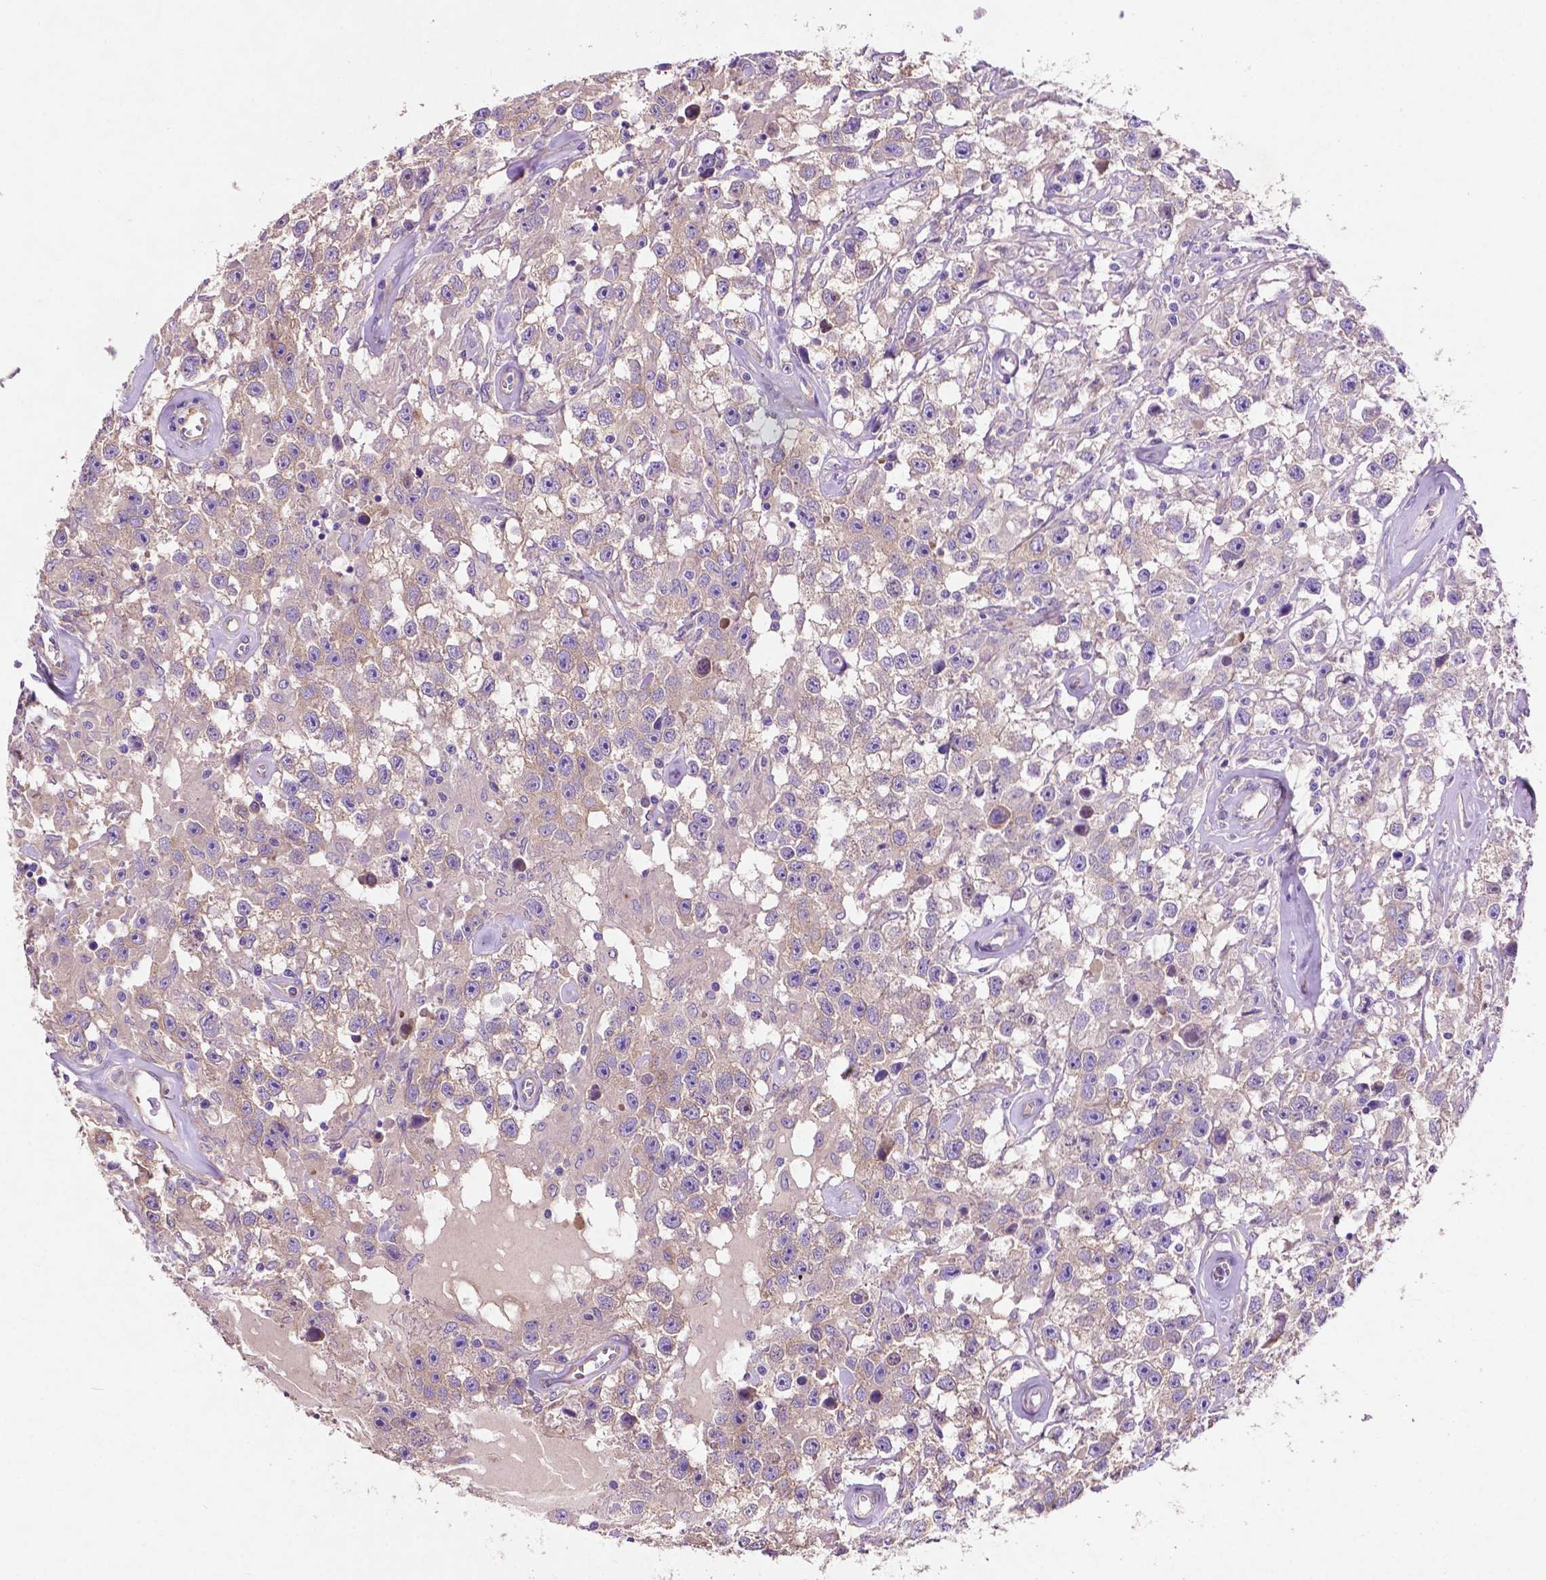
{"staining": {"intensity": "weak", "quantity": "<25%", "location": "cytoplasmic/membranous"}, "tissue": "testis cancer", "cell_type": "Tumor cells", "image_type": "cancer", "snomed": [{"axis": "morphology", "description": "Seminoma, NOS"}, {"axis": "topography", "description": "Testis"}], "caption": "The photomicrograph demonstrates no significant staining in tumor cells of testis seminoma.", "gene": "GDPD5", "patient": {"sex": "male", "age": 43}}